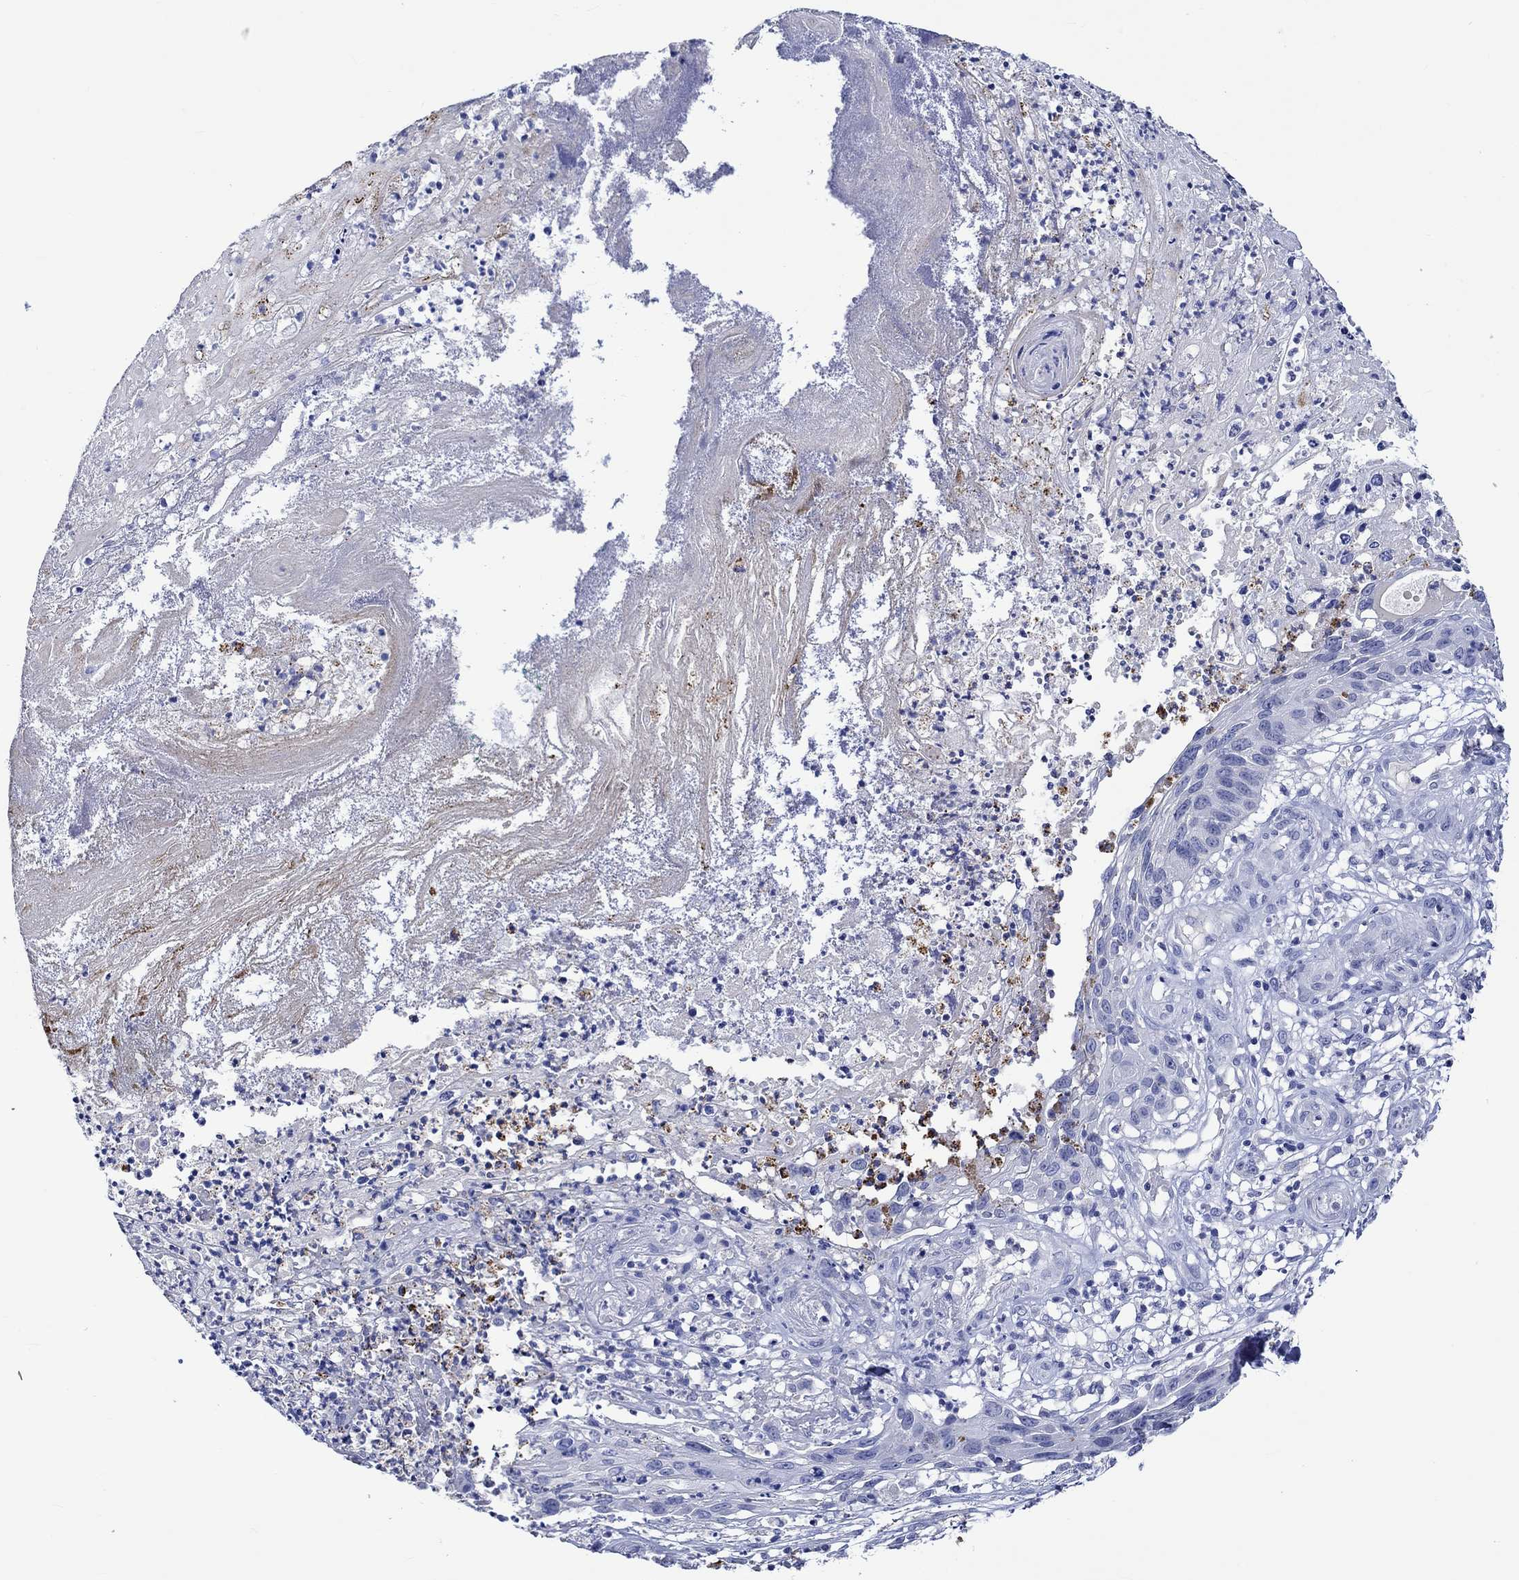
{"staining": {"intensity": "negative", "quantity": "none", "location": "none"}, "tissue": "skin cancer", "cell_type": "Tumor cells", "image_type": "cancer", "snomed": [{"axis": "morphology", "description": "Squamous cell carcinoma, NOS"}, {"axis": "topography", "description": "Skin"}], "caption": "Immunohistochemistry histopathology image of neoplastic tissue: squamous cell carcinoma (skin) stained with DAB (3,3'-diaminobenzidine) exhibits no significant protein expression in tumor cells. (Stains: DAB (3,3'-diaminobenzidine) IHC with hematoxylin counter stain, Microscopy: brightfield microscopy at high magnification).", "gene": "KLHL35", "patient": {"sex": "male", "age": 92}}